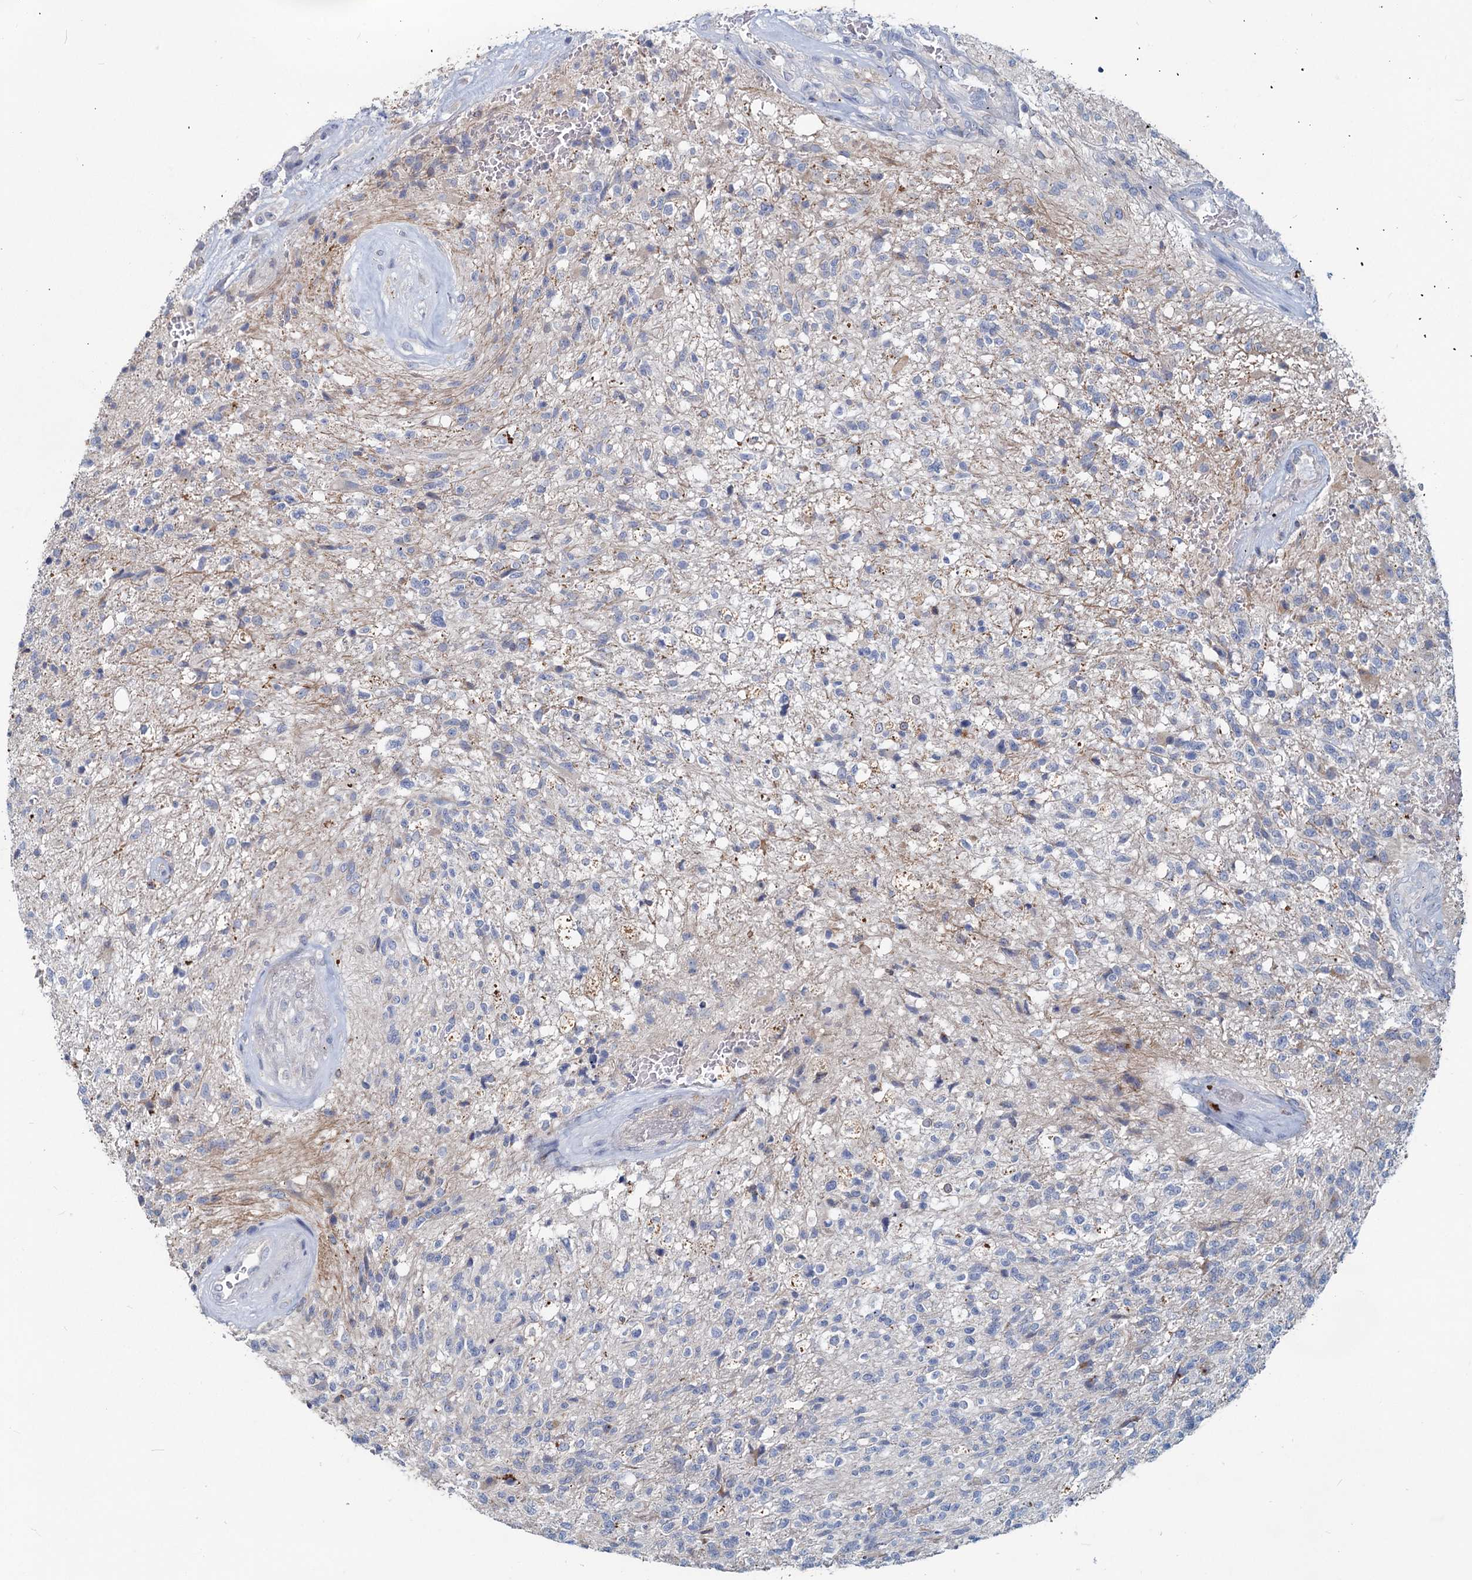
{"staining": {"intensity": "negative", "quantity": "none", "location": "none"}, "tissue": "glioma", "cell_type": "Tumor cells", "image_type": "cancer", "snomed": [{"axis": "morphology", "description": "Glioma, malignant, High grade"}, {"axis": "topography", "description": "Brain"}], "caption": "DAB (3,3'-diaminobenzidine) immunohistochemical staining of malignant high-grade glioma demonstrates no significant positivity in tumor cells.", "gene": "TMX2", "patient": {"sex": "male", "age": 56}}